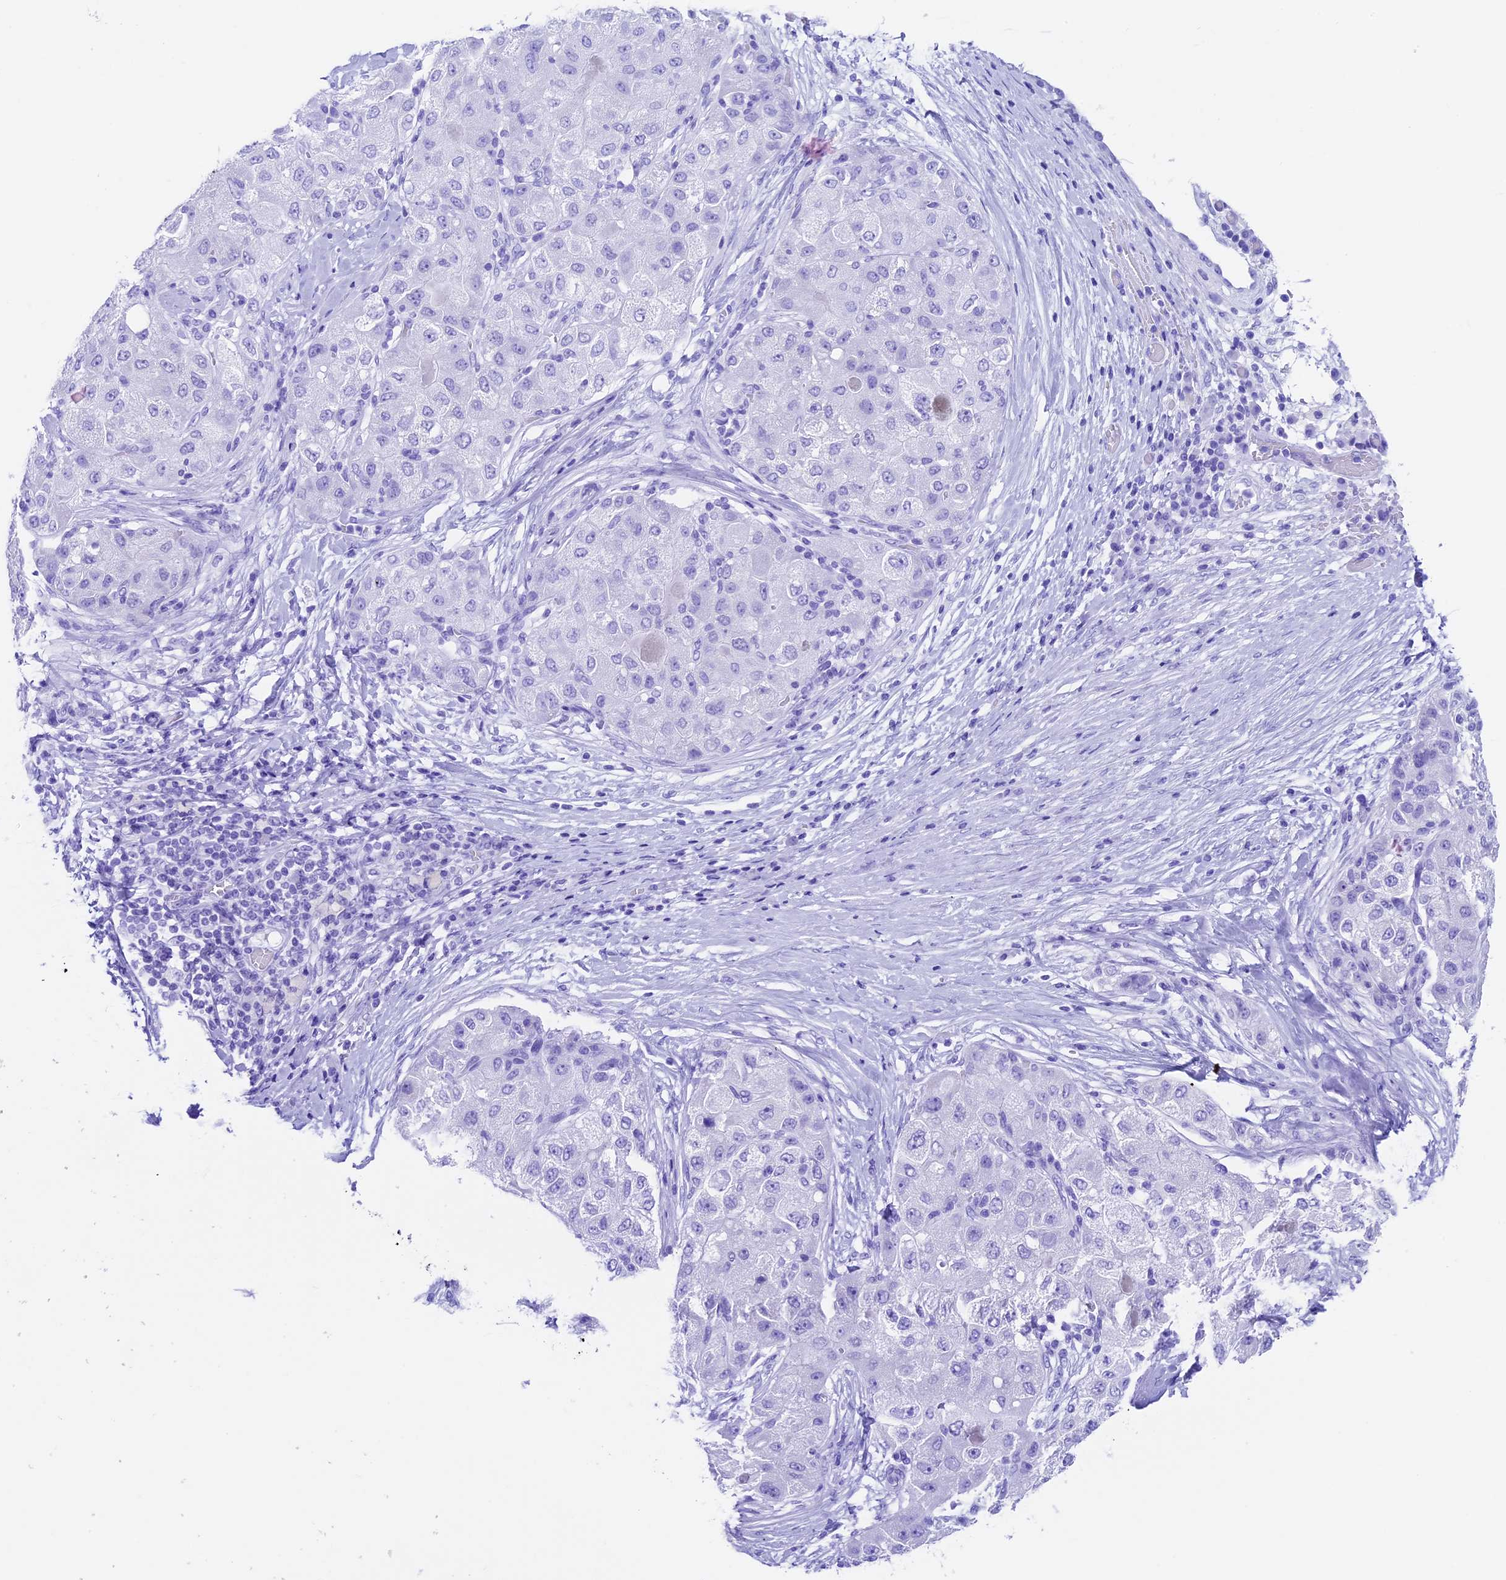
{"staining": {"intensity": "negative", "quantity": "none", "location": "none"}, "tissue": "liver cancer", "cell_type": "Tumor cells", "image_type": "cancer", "snomed": [{"axis": "morphology", "description": "Carcinoma, Hepatocellular, NOS"}, {"axis": "topography", "description": "Liver"}], "caption": "A high-resolution micrograph shows immunohistochemistry staining of liver hepatocellular carcinoma, which reveals no significant staining in tumor cells. The staining was performed using DAB to visualize the protein expression in brown, while the nuclei were stained in blue with hematoxylin (Magnification: 20x).", "gene": "TBC1D1", "patient": {"sex": "male", "age": 80}}